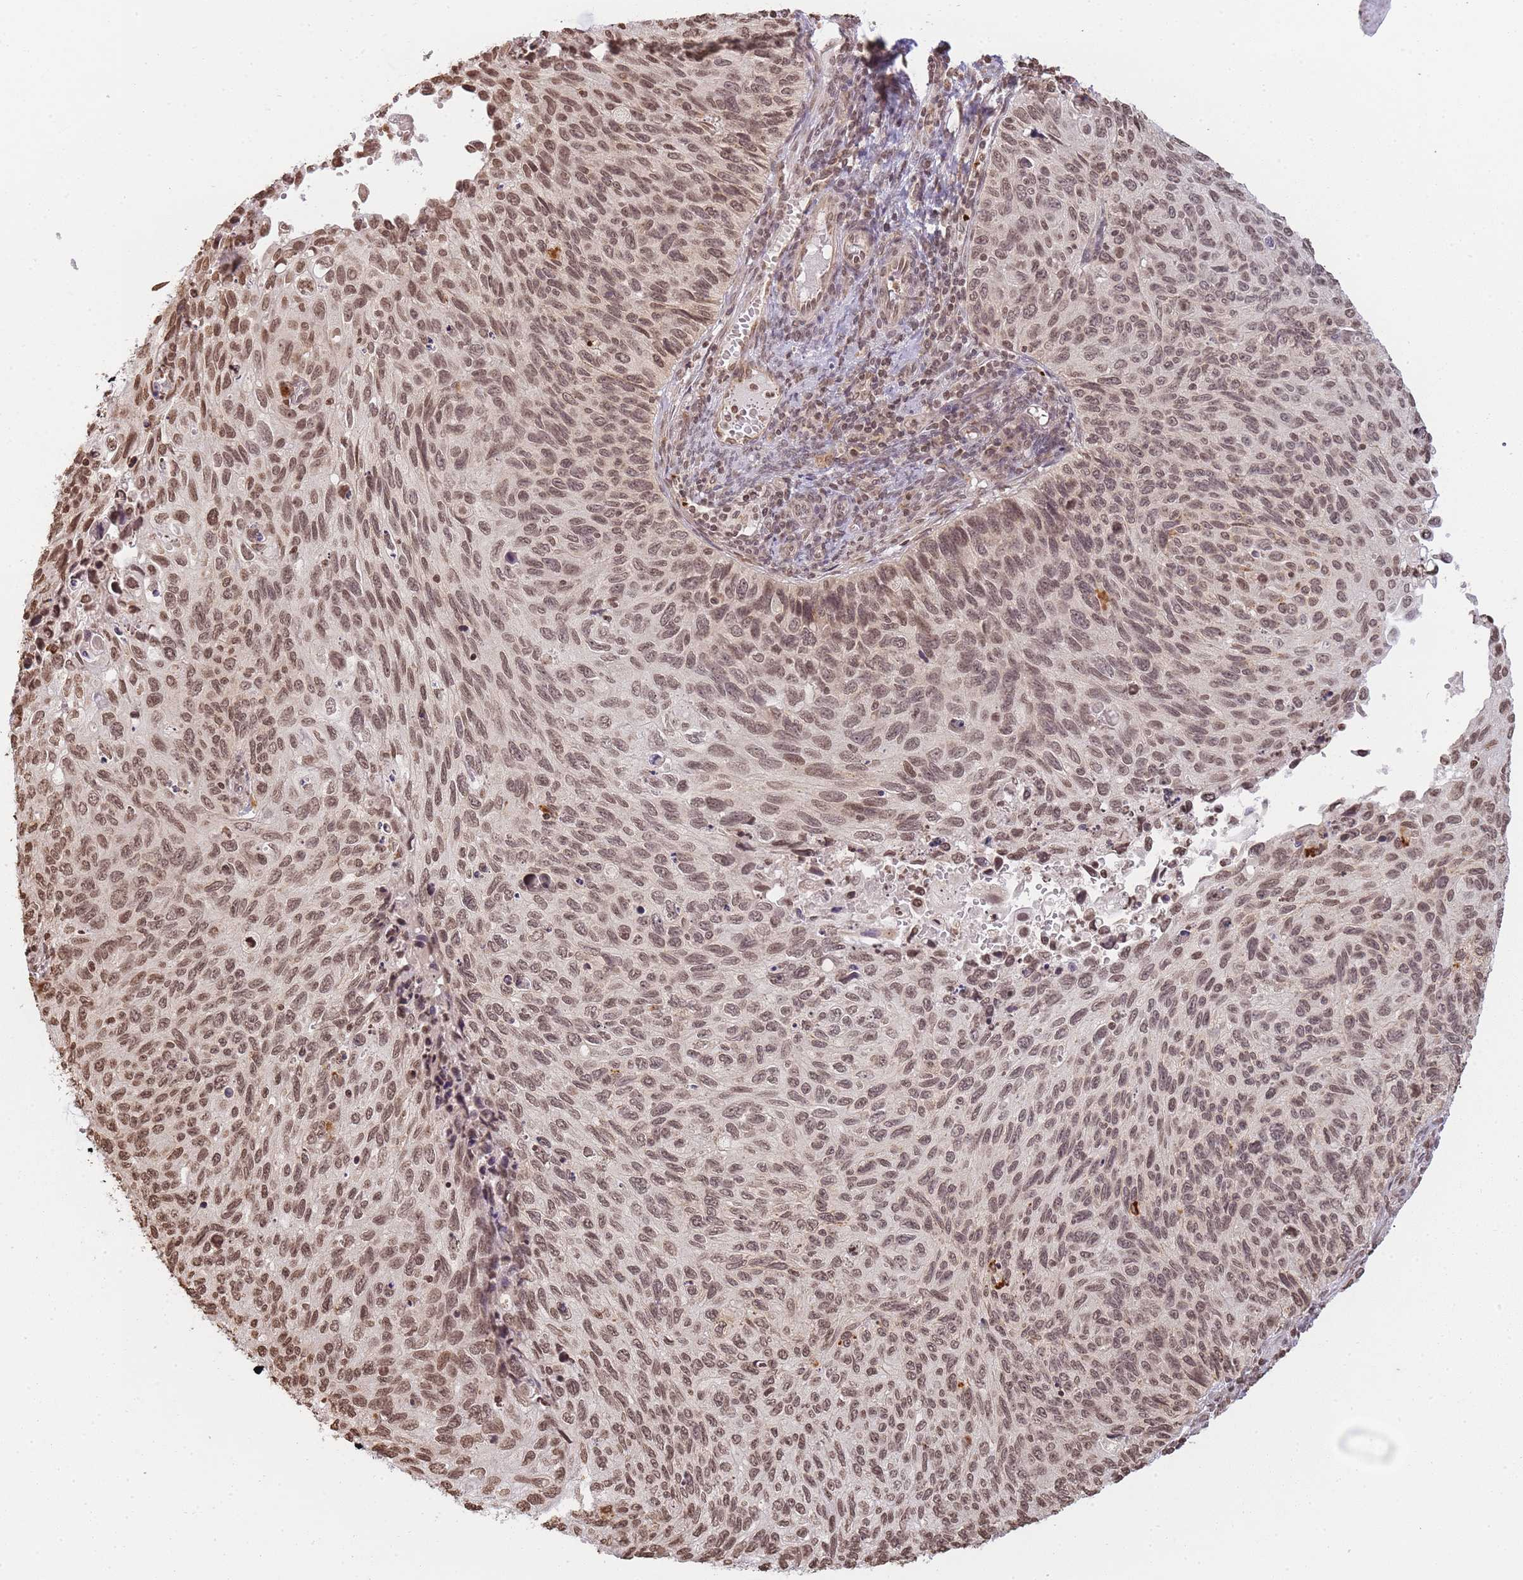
{"staining": {"intensity": "moderate", "quantity": ">75%", "location": "nuclear"}, "tissue": "cervical cancer", "cell_type": "Tumor cells", "image_type": "cancer", "snomed": [{"axis": "morphology", "description": "Squamous cell carcinoma, NOS"}, {"axis": "topography", "description": "Cervix"}], "caption": "Approximately >75% of tumor cells in cervical squamous cell carcinoma show moderate nuclear protein positivity as visualized by brown immunohistochemical staining.", "gene": "WWTR1", "patient": {"sex": "female", "age": 70}}